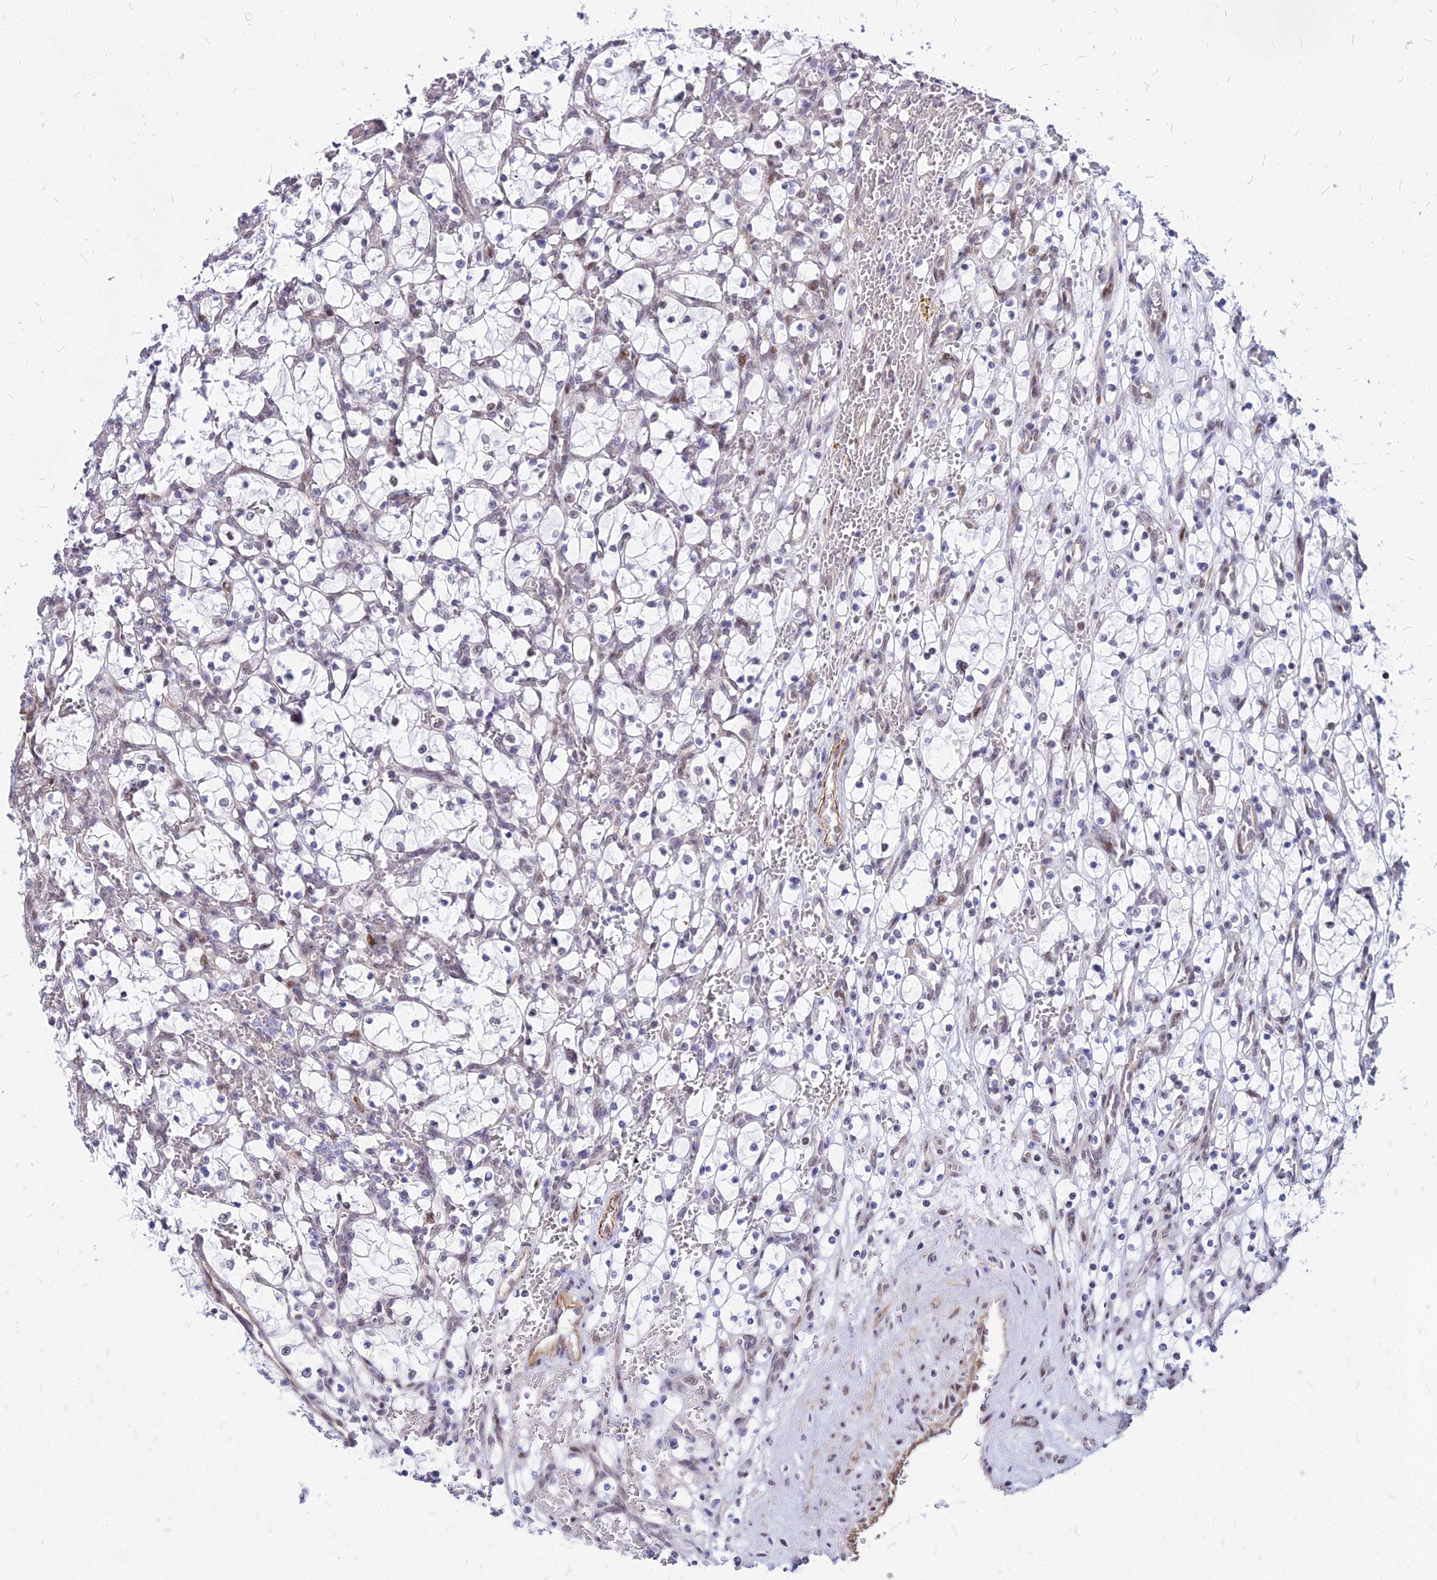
{"staining": {"intensity": "negative", "quantity": "none", "location": "none"}, "tissue": "renal cancer", "cell_type": "Tumor cells", "image_type": "cancer", "snomed": [{"axis": "morphology", "description": "Adenocarcinoma, NOS"}, {"axis": "topography", "description": "Kidney"}], "caption": "This is an immunohistochemistry (IHC) histopathology image of human renal cancer (adenocarcinoma). There is no expression in tumor cells.", "gene": "FDX2", "patient": {"sex": "female", "age": 69}}